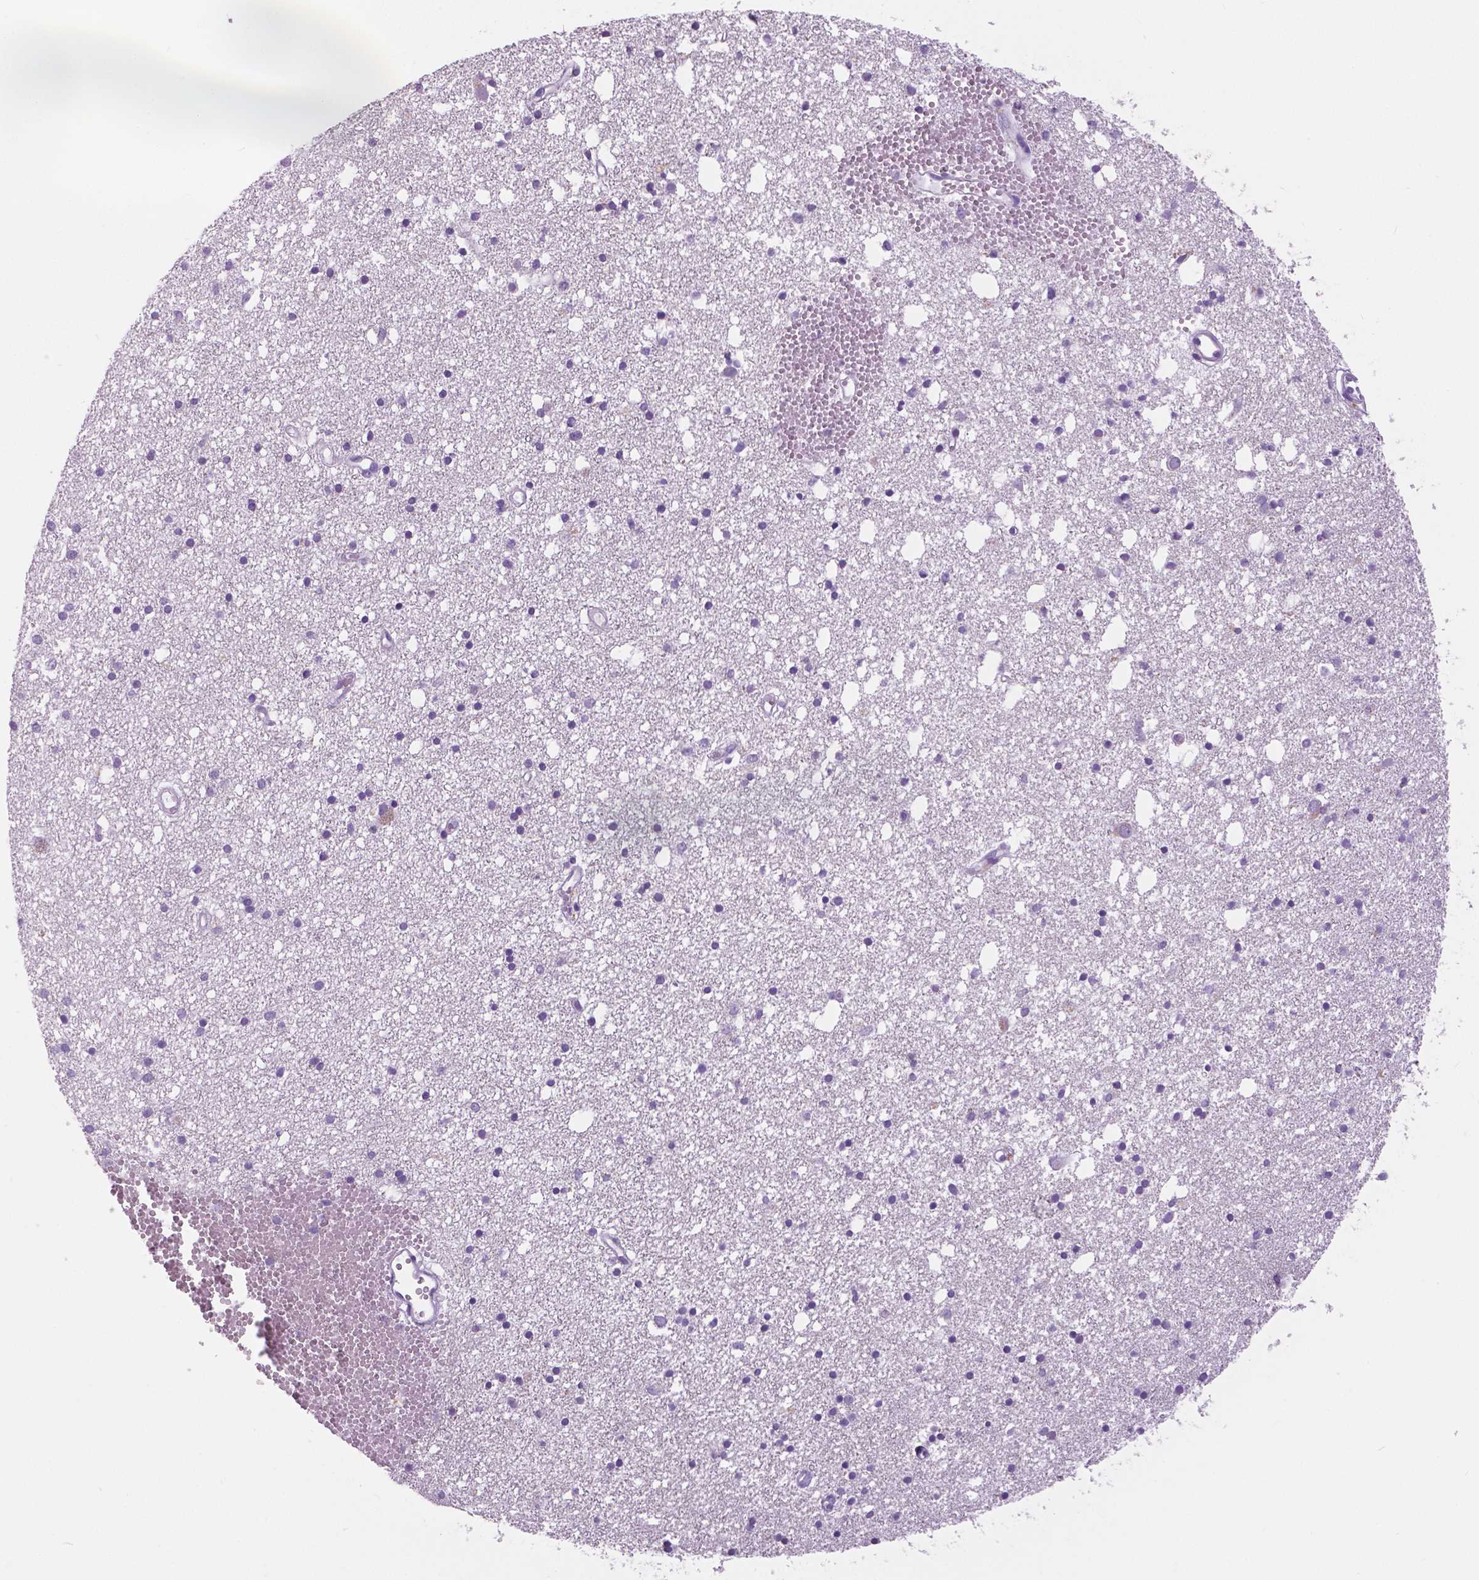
{"staining": {"intensity": "negative", "quantity": "none", "location": "none"}, "tissue": "cerebral cortex", "cell_type": "Endothelial cells", "image_type": "normal", "snomed": [{"axis": "morphology", "description": "Normal tissue, NOS"}, {"axis": "morphology", "description": "Glioma, malignant, High grade"}, {"axis": "topography", "description": "Cerebral cortex"}], "caption": "Immunohistochemical staining of benign human cerebral cortex displays no significant positivity in endothelial cells. The staining was performed using DAB (3,3'-diaminobenzidine) to visualize the protein expression in brown, while the nuclei were stained in blue with hematoxylin (Magnification: 20x).", "gene": "TP53TG5", "patient": {"sex": "male", "age": 71}}